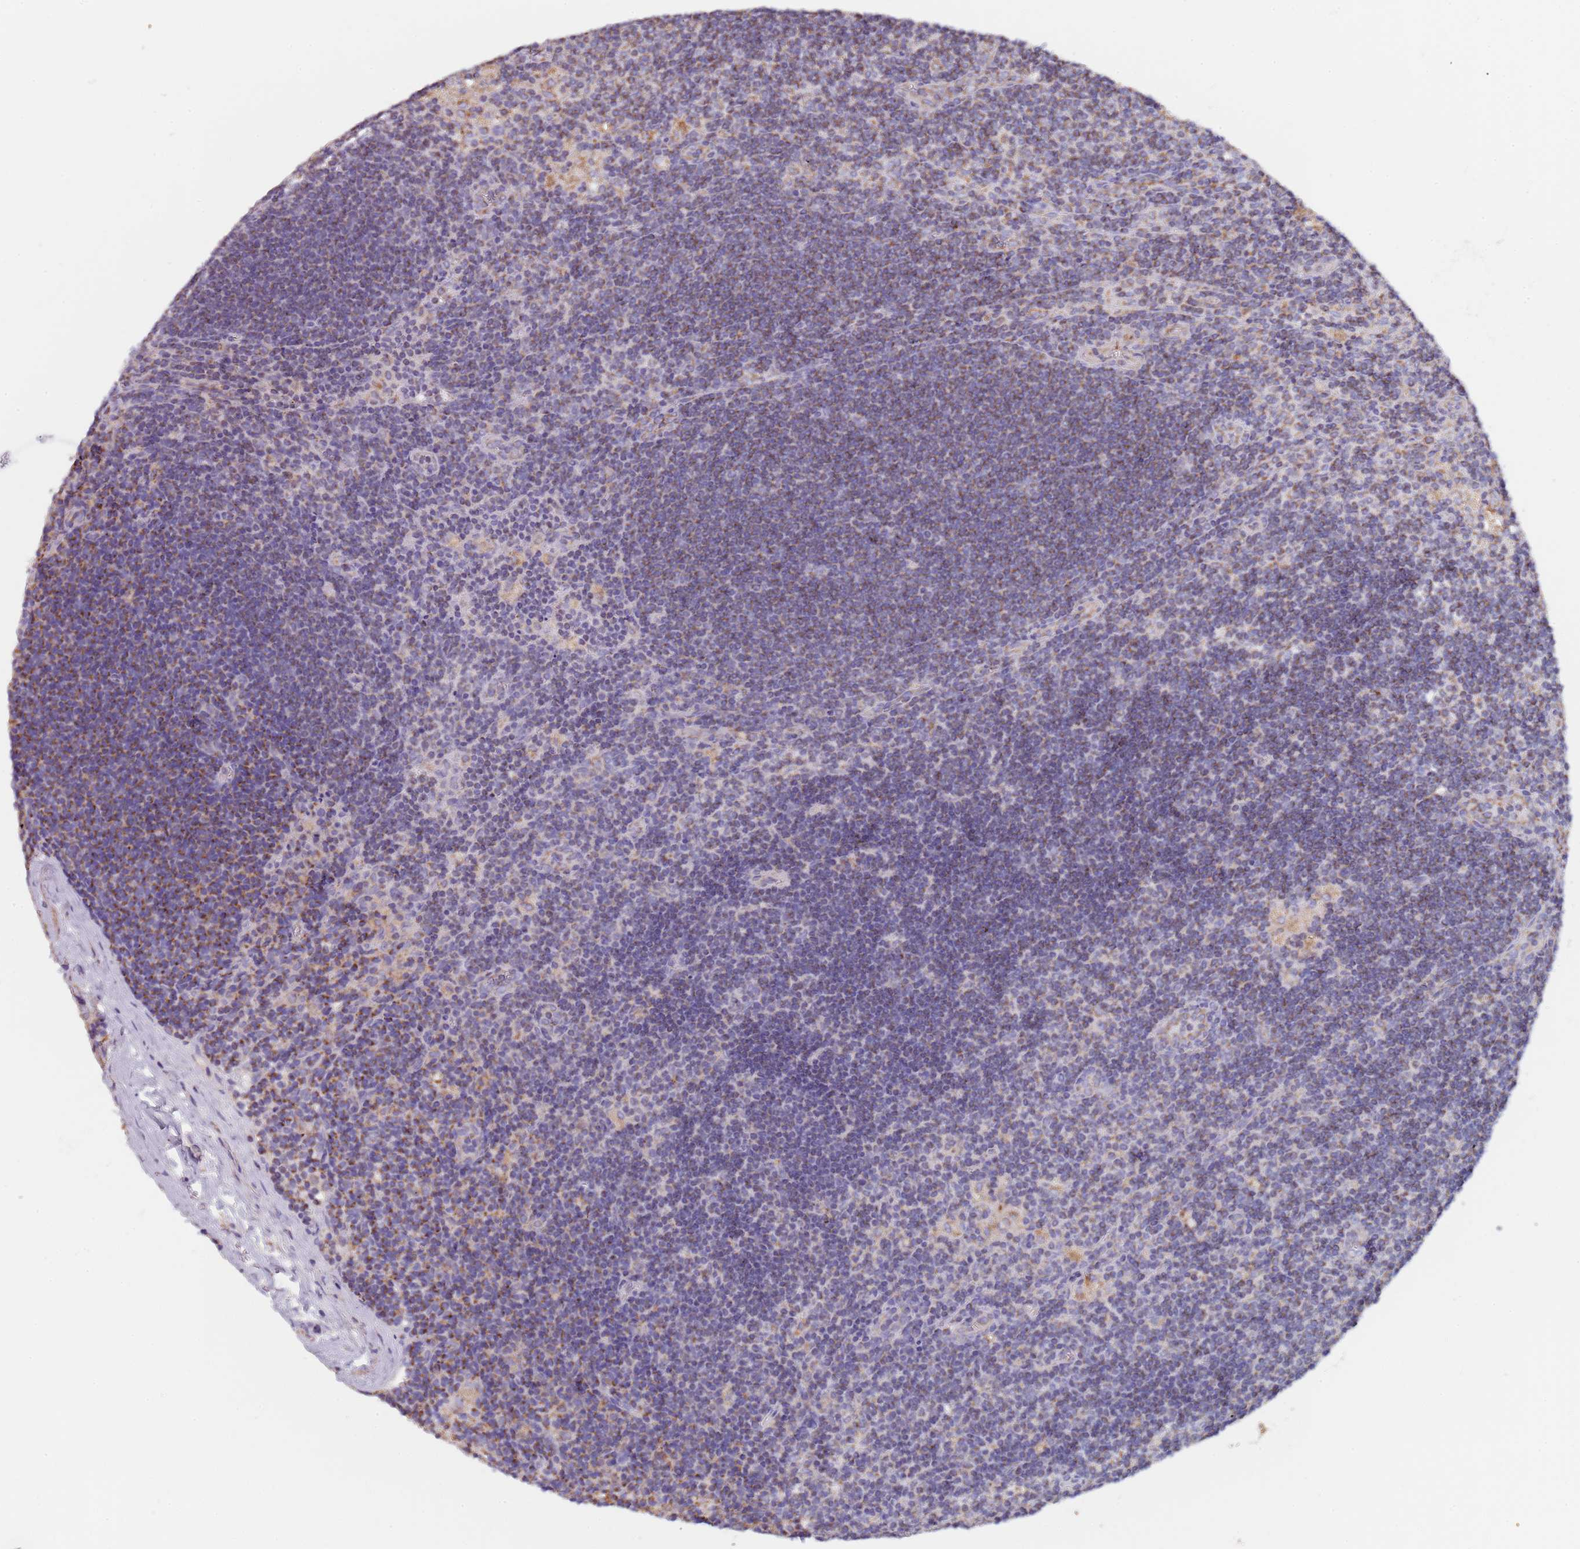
{"staining": {"intensity": "moderate", "quantity": ">75%", "location": "cytoplasmic/membranous"}, "tissue": "lymph node", "cell_type": "Germinal center cells", "image_type": "normal", "snomed": [{"axis": "morphology", "description": "Normal tissue, NOS"}, {"axis": "topography", "description": "Lymph node"}], "caption": "Moderate cytoplasmic/membranous protein expression is present in about >75% of germinal center cells in lymph node.", "gene": "PGP", "patient": {"sex": "male", "age": 24}}